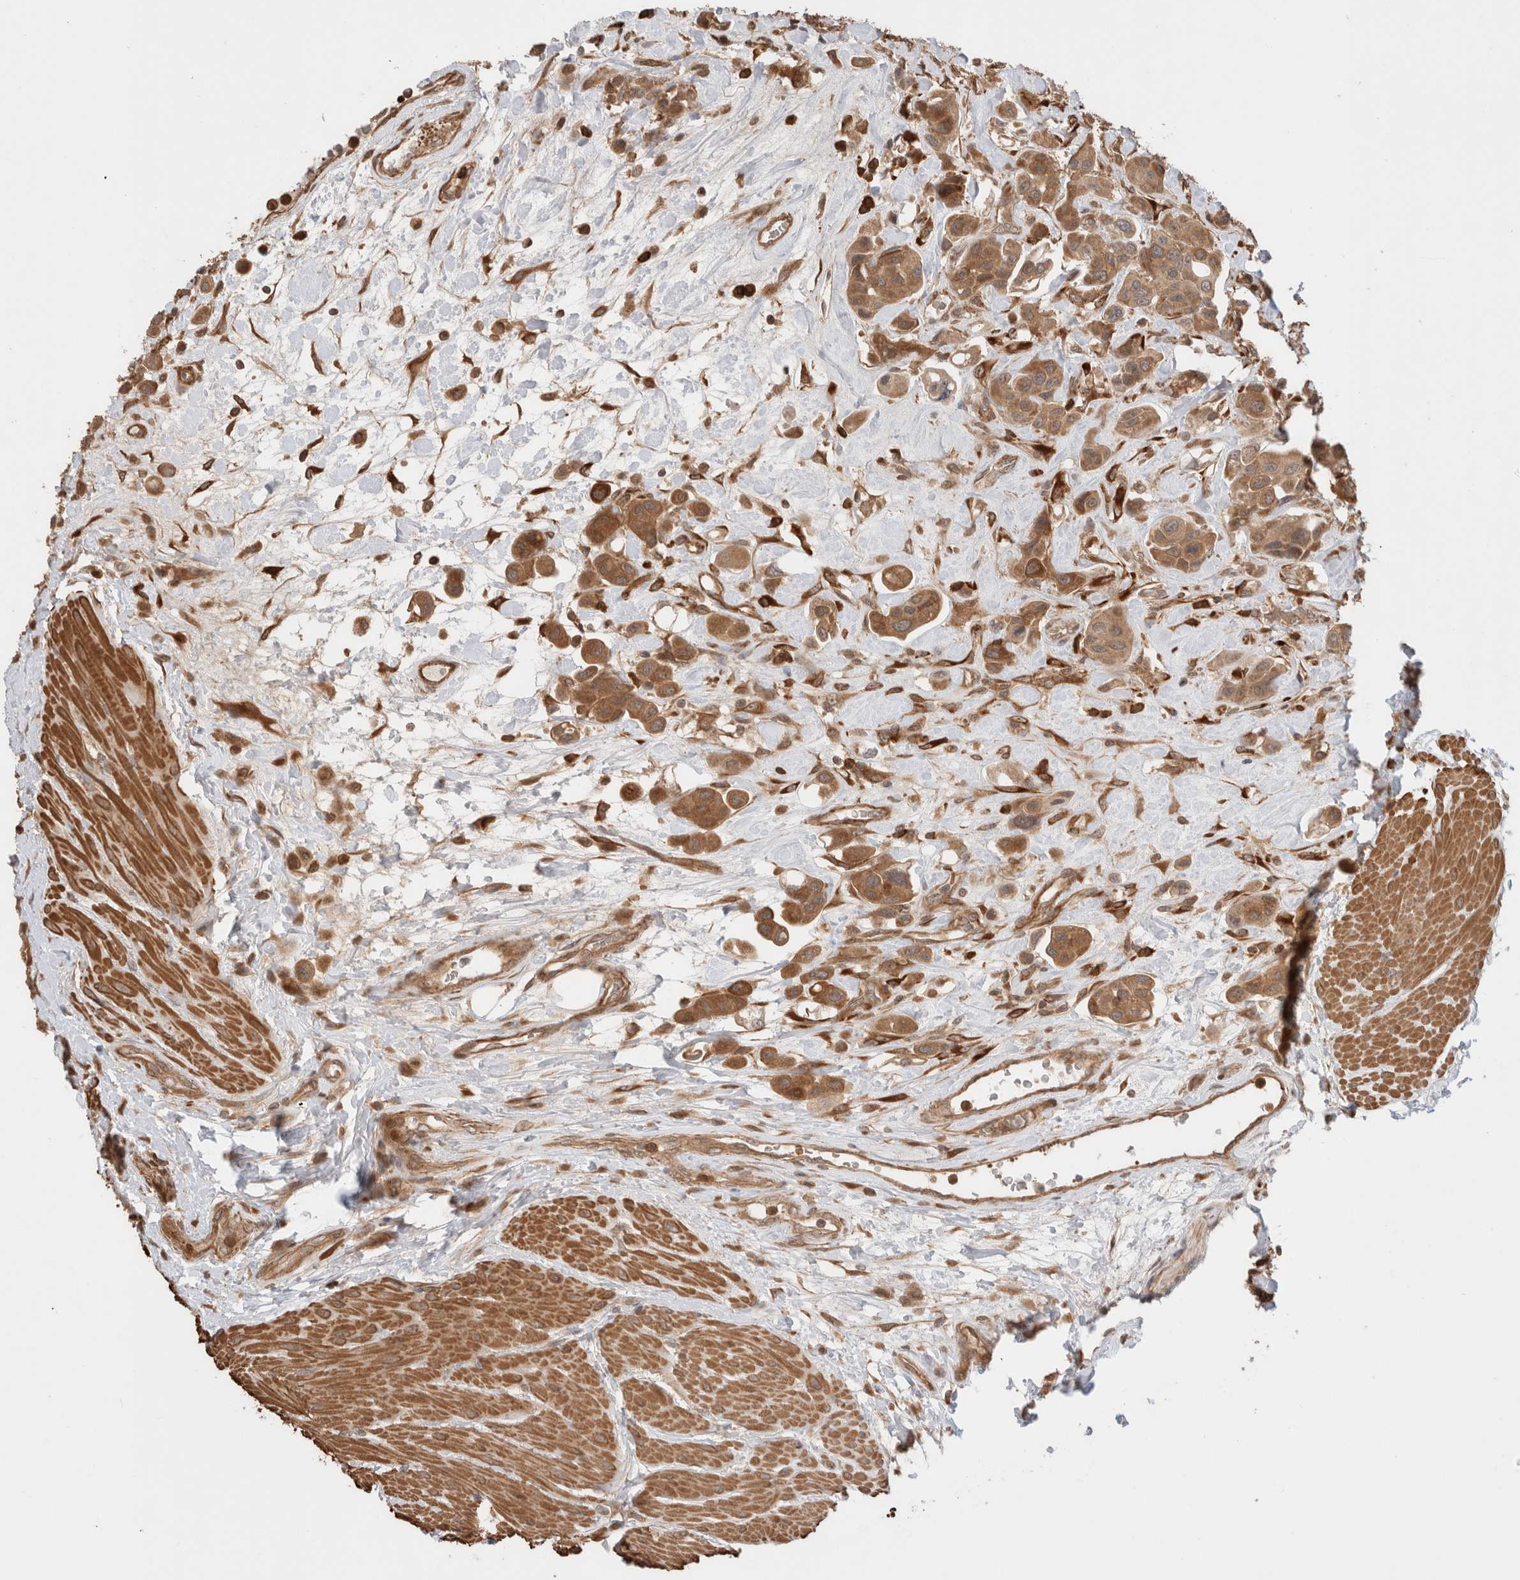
{"staining": {"intensity": "moderate", "quantity": ">75%", "location": "cytoplasmic/membranous"}, "tissue": "urothelial cancer", "cell_type": "Tumor cells", "image_type": "cancer", "snomed": [{"axis": "morphology", "description": "Urothelial carcinoma, High grade"}, {"axis": "topography", "description": "Urinary bladder"}], "caption": "Tumor cells display medium levels of moderate cytoplasmic/membranous staining in about >75% of cells in high-grade urothelial carcinoma.", "gene": "ZNF649", "patient": {"sex": "male", "age": 50}}